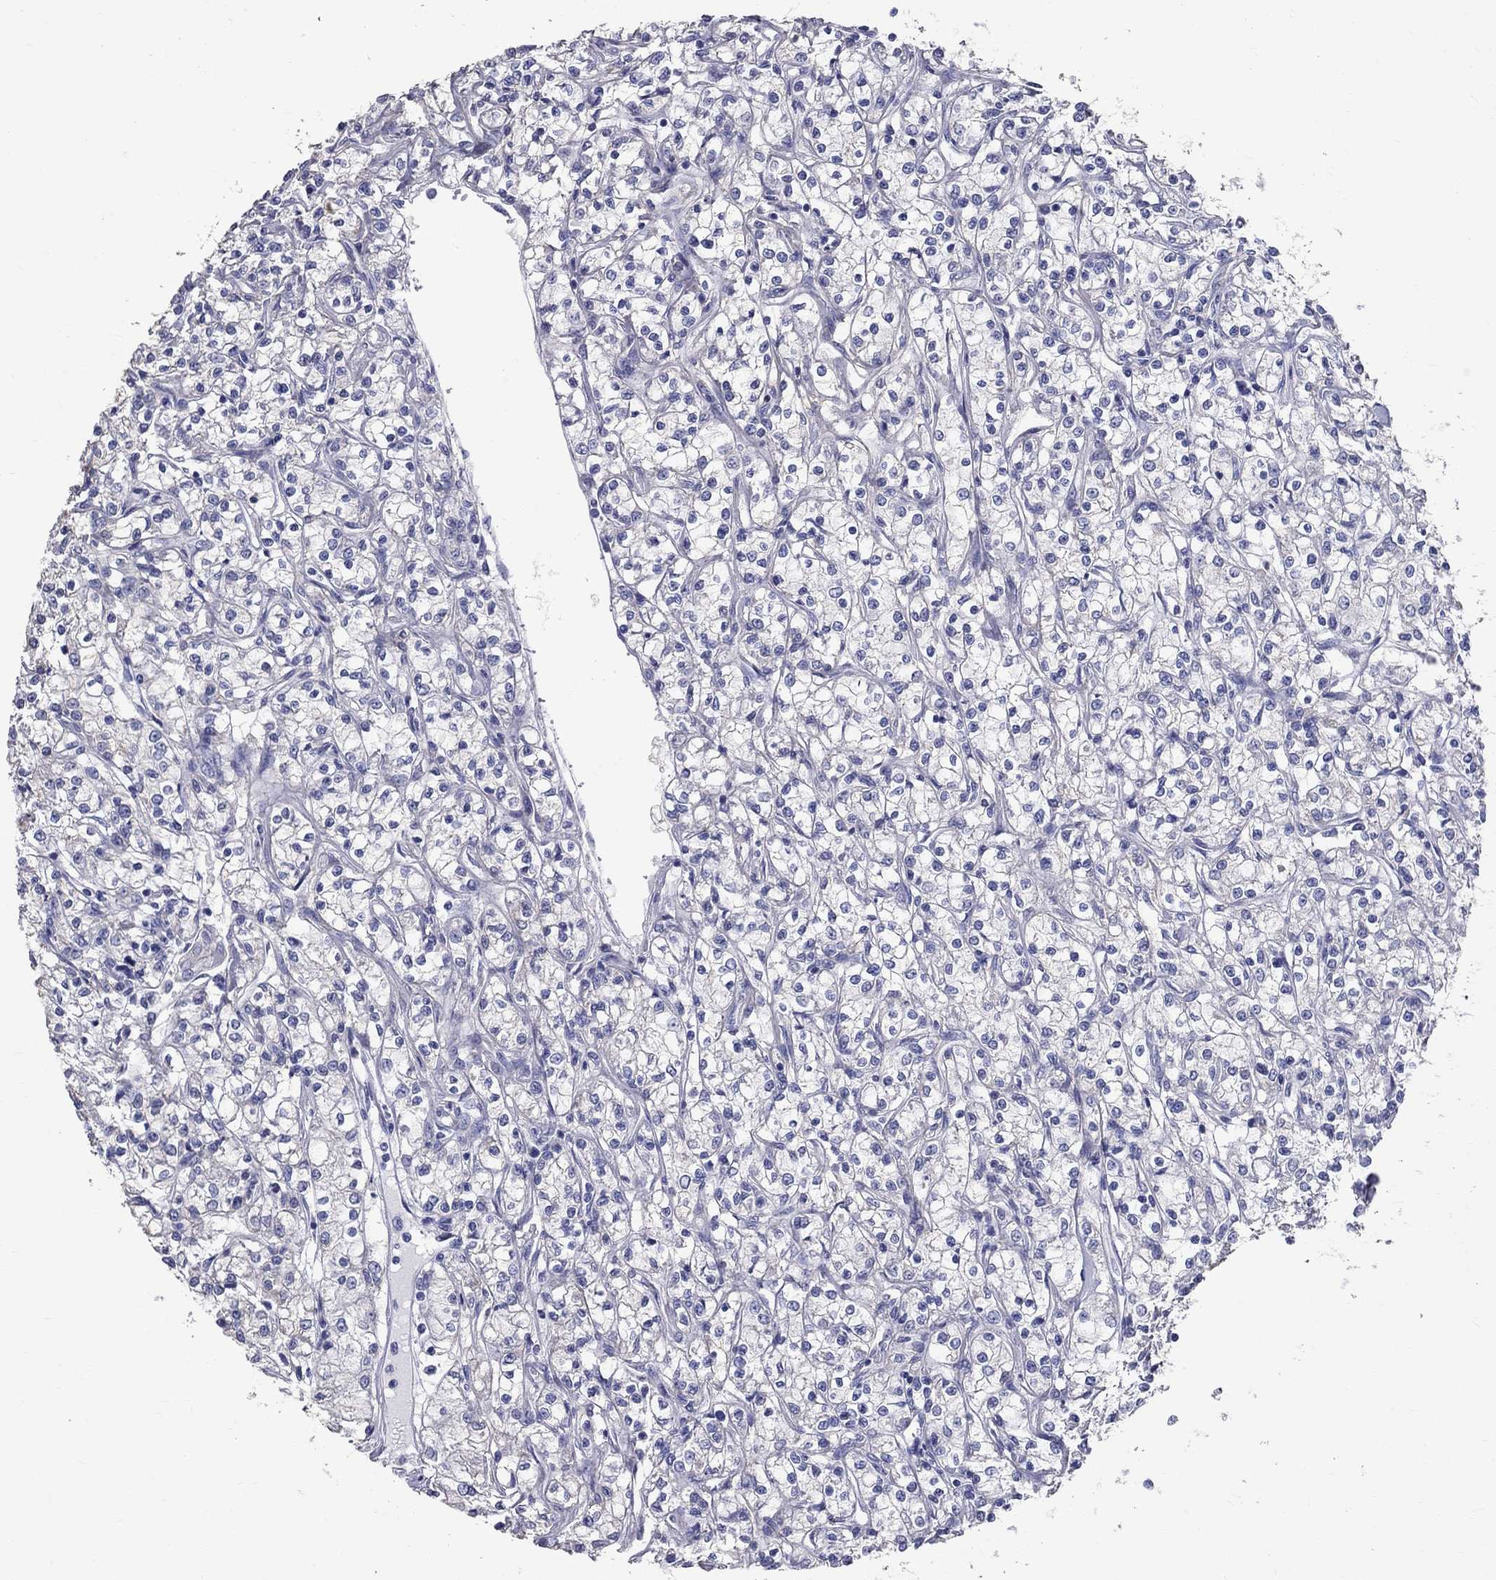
{"staining": {"intensity": "negative", "quantity": "none", "location": "none"}, "tissue": "renal cancer", "cell_type": "Tumor cells", "image_type": "cancer", "snomed": [{"axis": "morphology", "description": "Adenocarcinoma, NOS"}, {"axis": "topography", "description": "Kidney"}], "caption": "There is no significant positivity in tumor cells of adenocarcinoma (renal).", "gene": "ANXA10", "patient": {"sex": "female", "age": 59}}